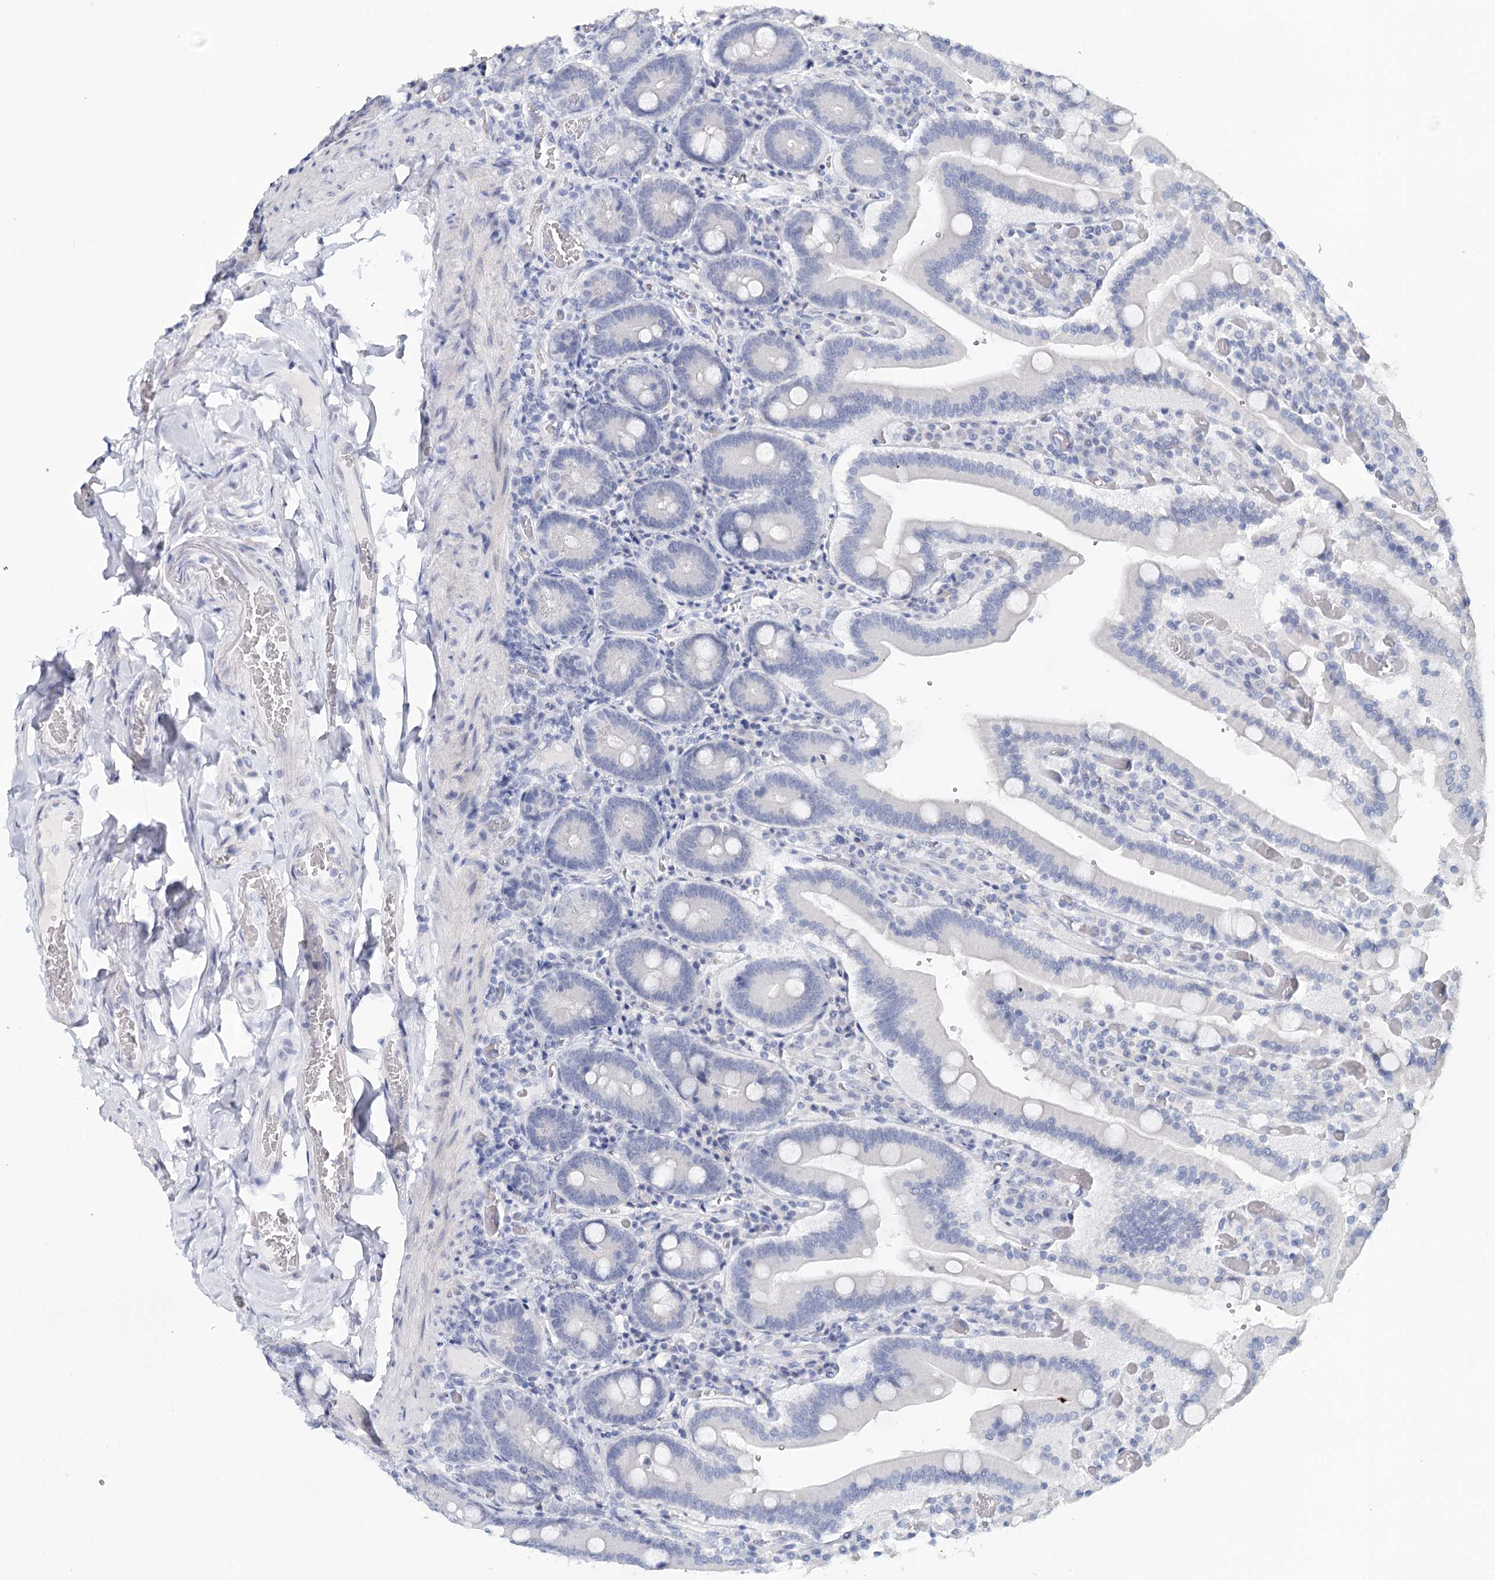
{"staining": {"intensity": "negative", "quantity": "none", "location": "none"}, "tissue": "duodenum", "cell_type": "Glandular cells", "image_type": "normal", "snomed": [{"axis": "morphology", "description": "Normal tissue, NOS"}, {"axis": "topography", "description": "Duodenum"}], "caption": "Duodenum was stained to show a protein in brown. There is no significant expression in glandular cells.", "gene": "HSPA4L", "patient": {"sex": "female", "age": 62}}